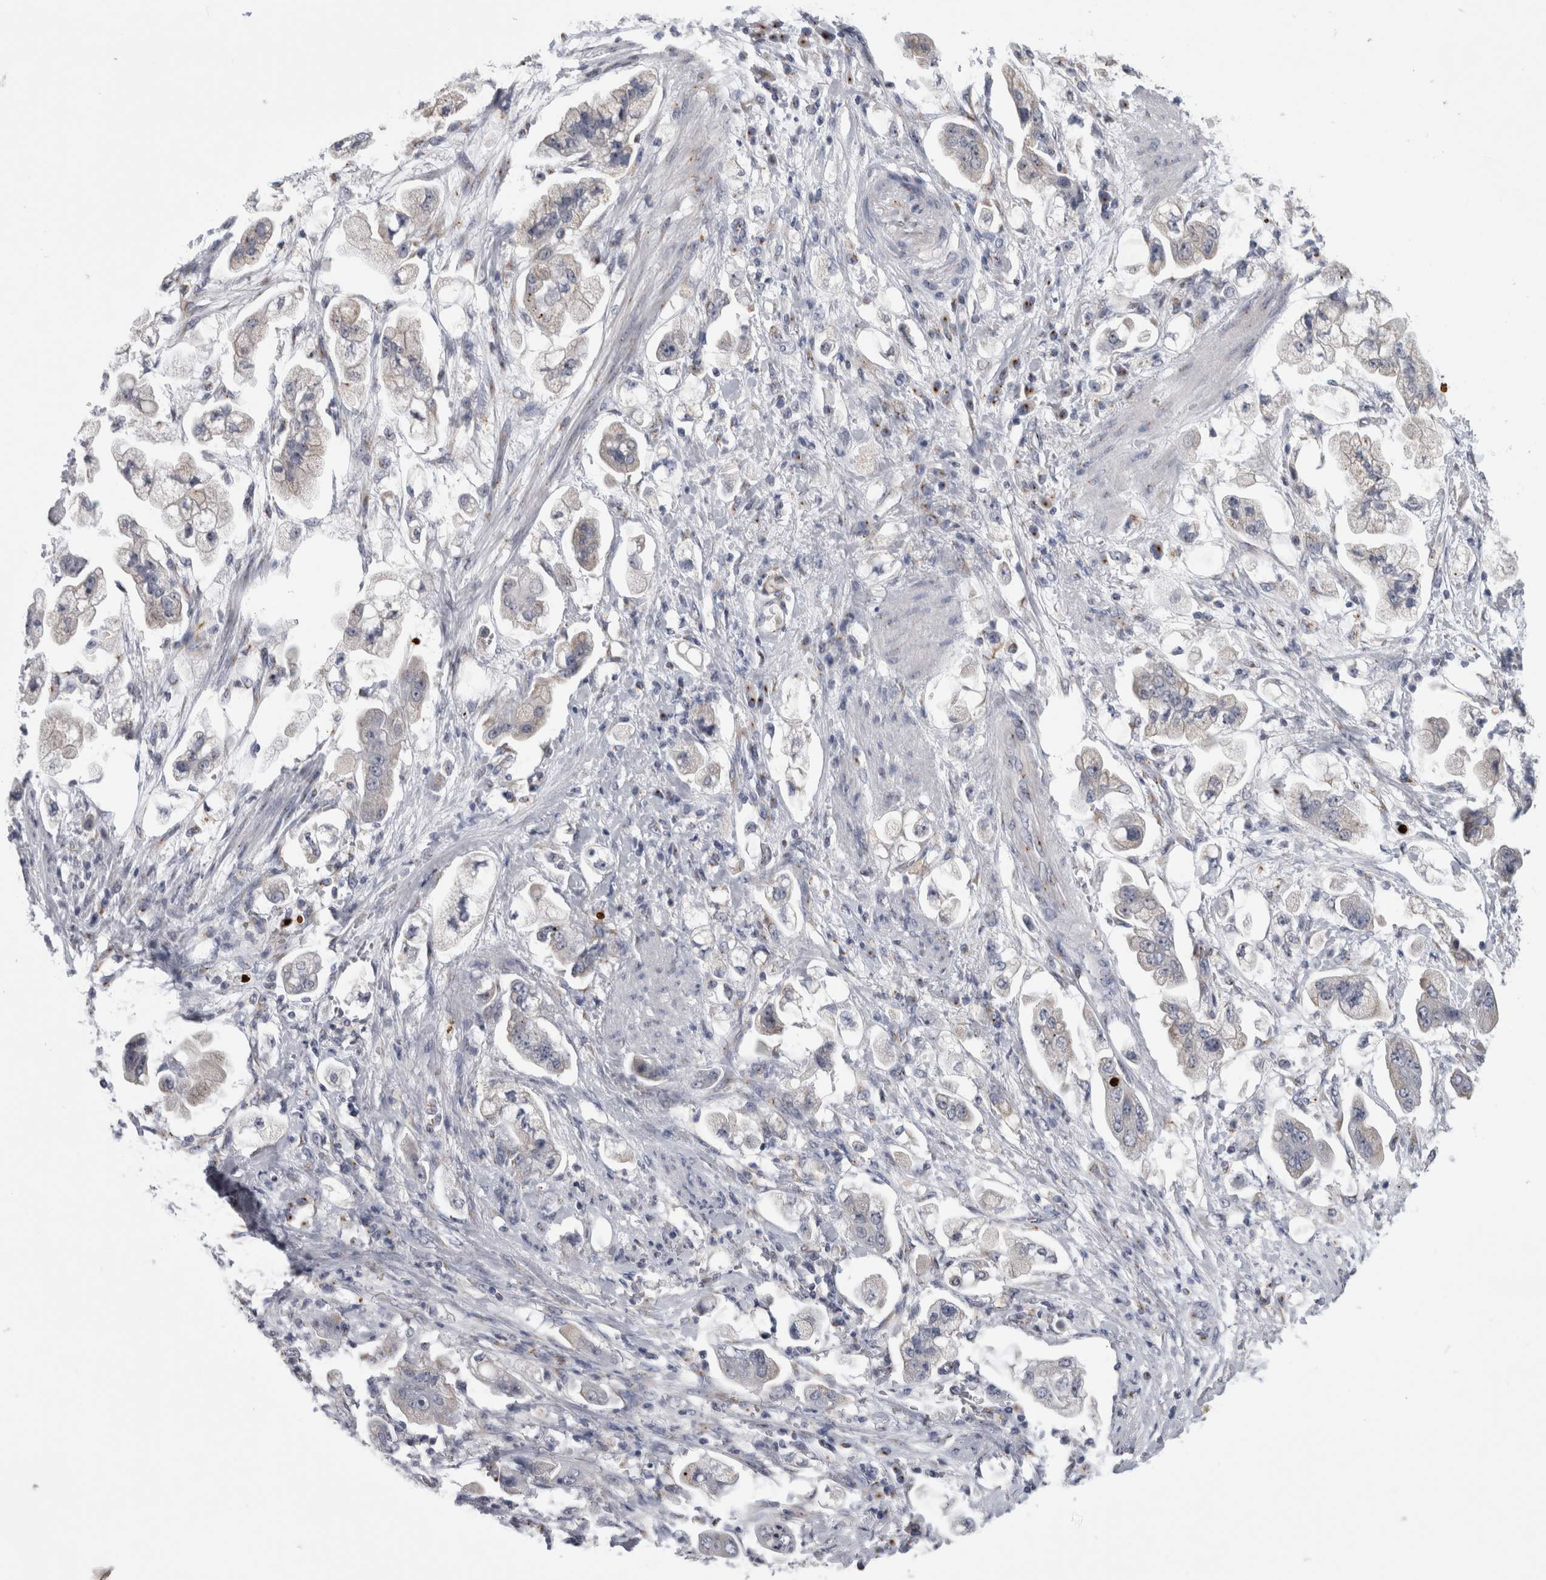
{"staining": {"intensity": "weak", "quantity": "25%-75%", "location": "cytoplasmic/membranous"}, "tissue": "stomach cancer", "cell_type": "Tumor cells", "image_type": "cancer", "snomed": [{"axis": "morphology", "description": "Adenocarcinoma, NOS"}, {"axis": "topography", "description": "Stomach"}], "caption": "Protein expression analysis of human stomach cancer (adenocarcinoma) reveals weak cytoplasmic/membranous positivity in approximately 25%-75% of tumor cells.", "gene": "AKAP9", "patient": {"sex": "male", "age": 62}}